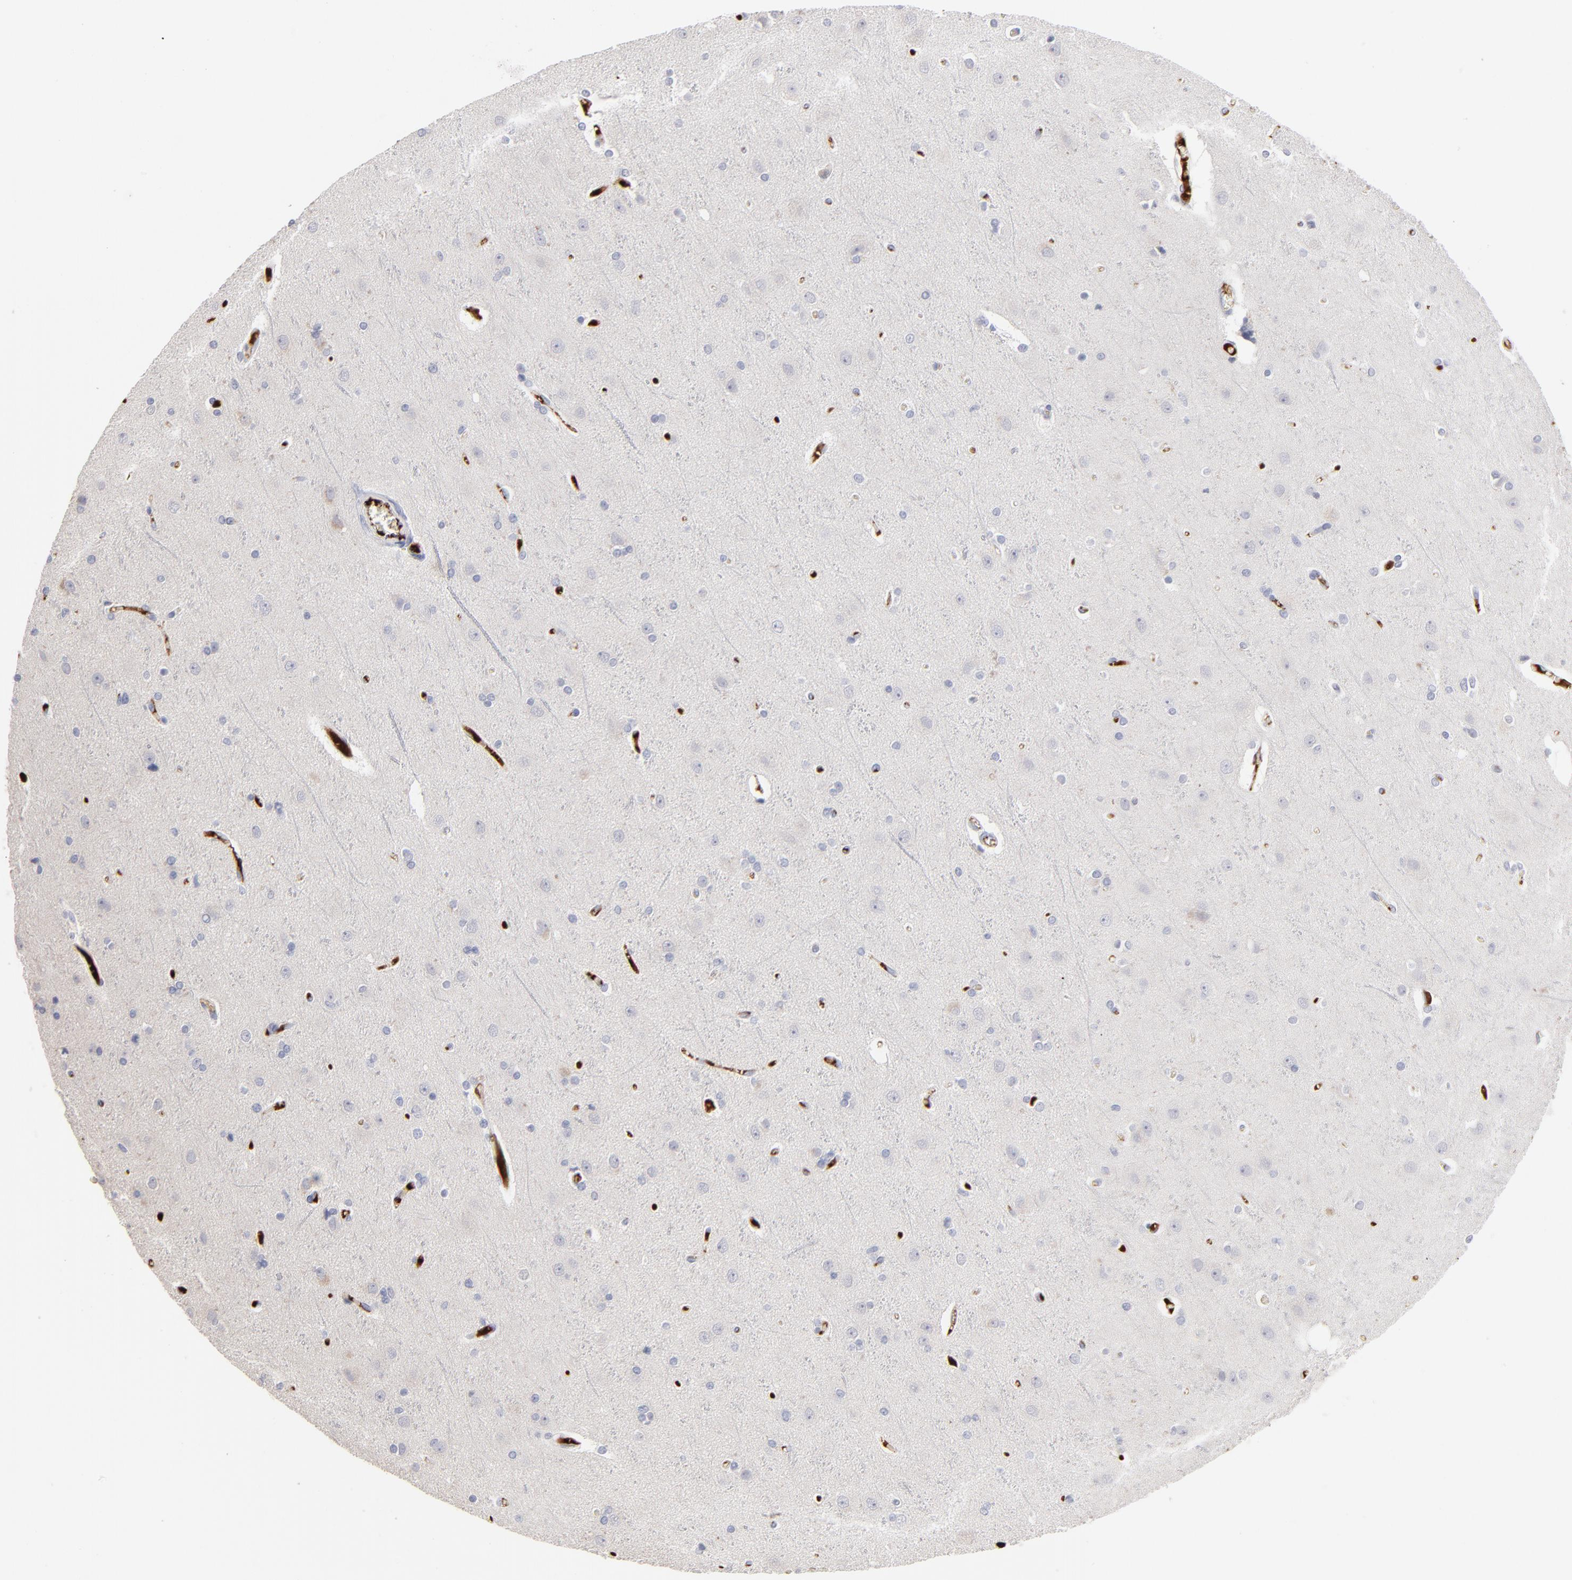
{"staining": {"intensity": "weak", "quantity": ">75%", "location": "cytoplasmic/membranous"}, "tissue": "cerebral cortex", "cell_type": "Endothelial cells", "image_type": "normal", "snomed": [{"axis": "morphology", "description": "Normal tissue, NOS"}, {"axis": "topography", "description": "Cerebral cortex"}], "caption": "The image reveals immunohistochemical staining of normal cerebral cortex. There is weak cytoplasmic/membranous expression is seen in about >75% of endothelial cells. (DAB IHC, brown staining for protein, blue staining for nuclei).", "gene": "CCR3", "patient": {"sex": "female", "age": 54}}